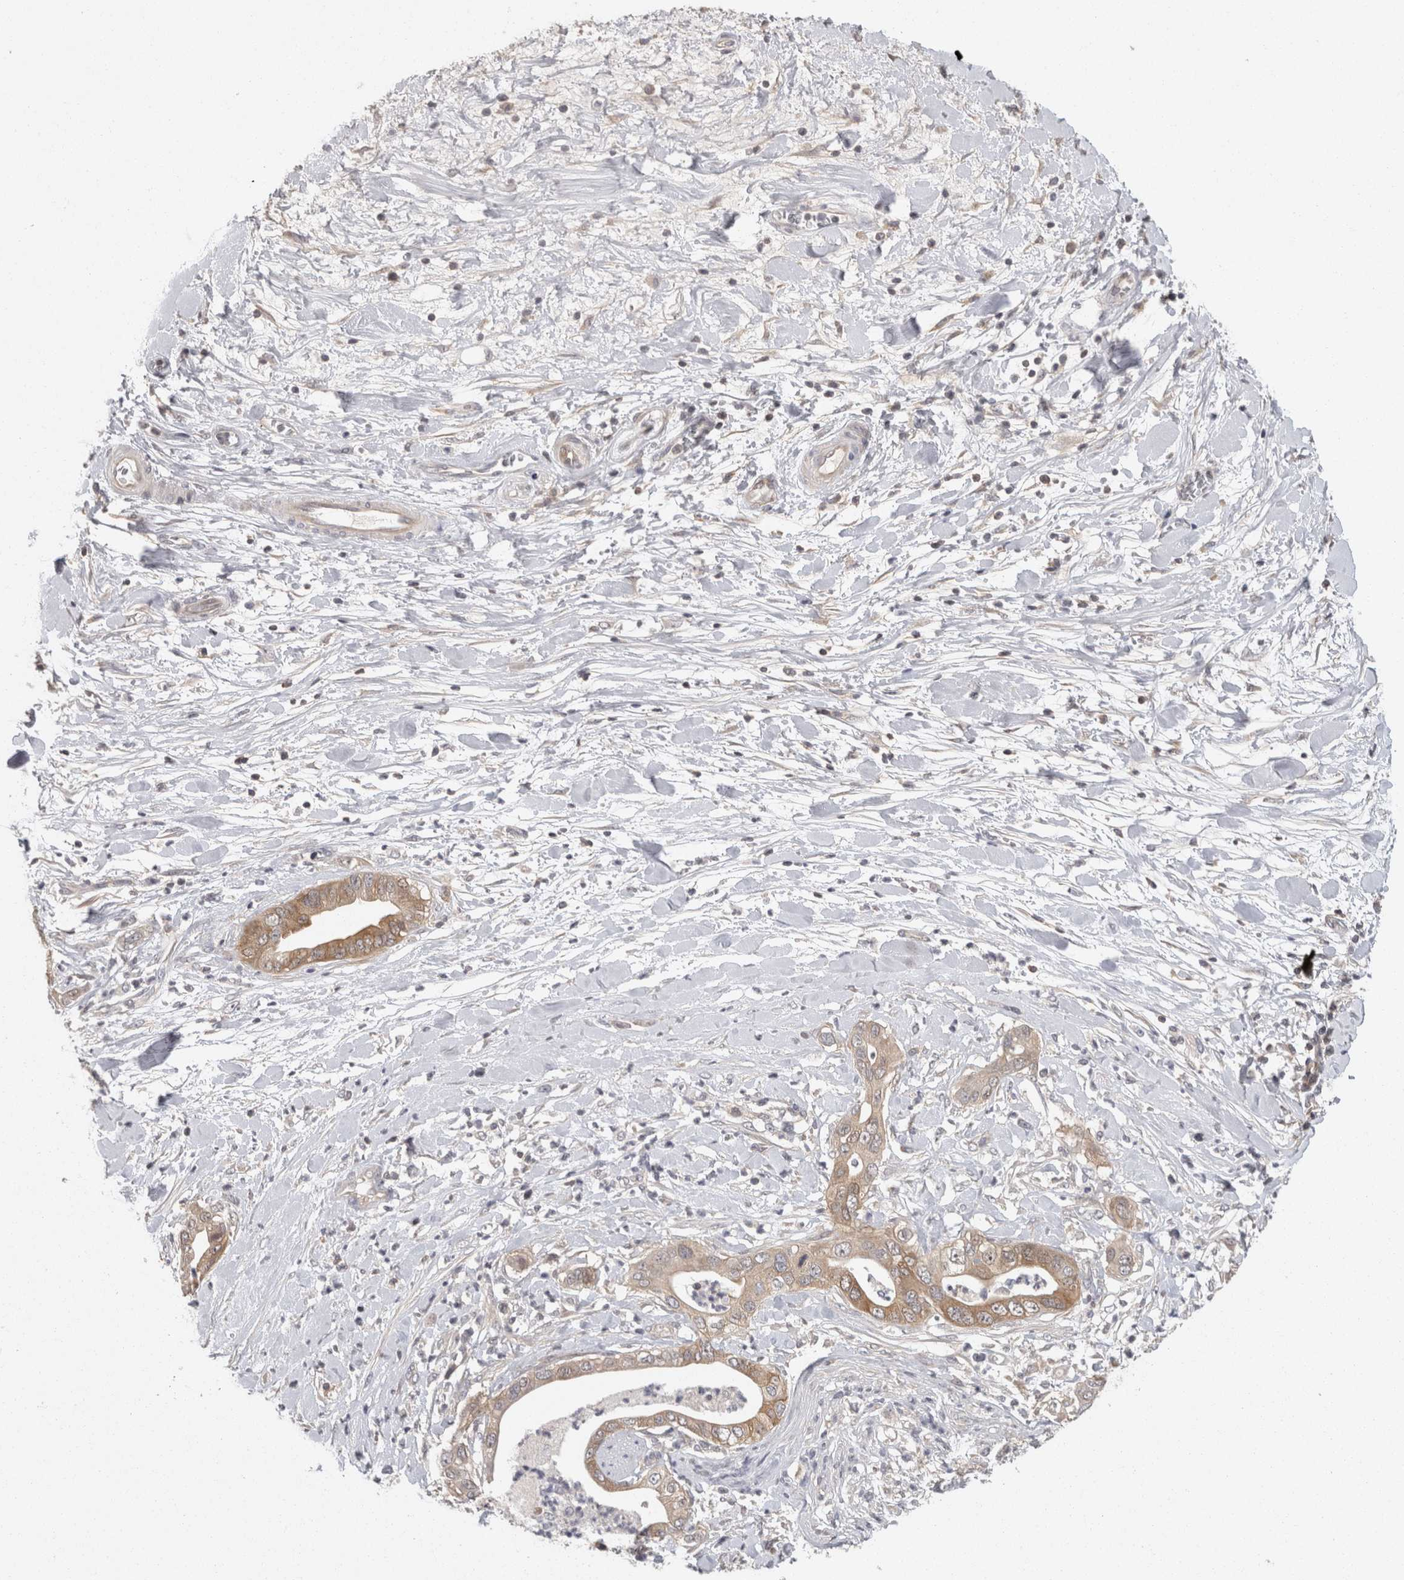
{"staining": {"intensity": "moderate", "quantity": "25%-75%", "location": "cytoplasmic/membranous"}, "tissue": "pancreatic cancer", "cell_type": "Tumor cells", "image_type": "cancer", "snomed": [{"axis": "morphology", "description": "Adenocarcinoma, NOS"}, {"axis": "topography", "description": "Pancreas"}], "caption": "Protein expression analysis of human pancreatic cancer reveals moderate cytoplasmic/membranous staining in about 25%-75% of tumor cells.", "gene": "ACAT2", "patient": {"sex": "female", "age": 78}}